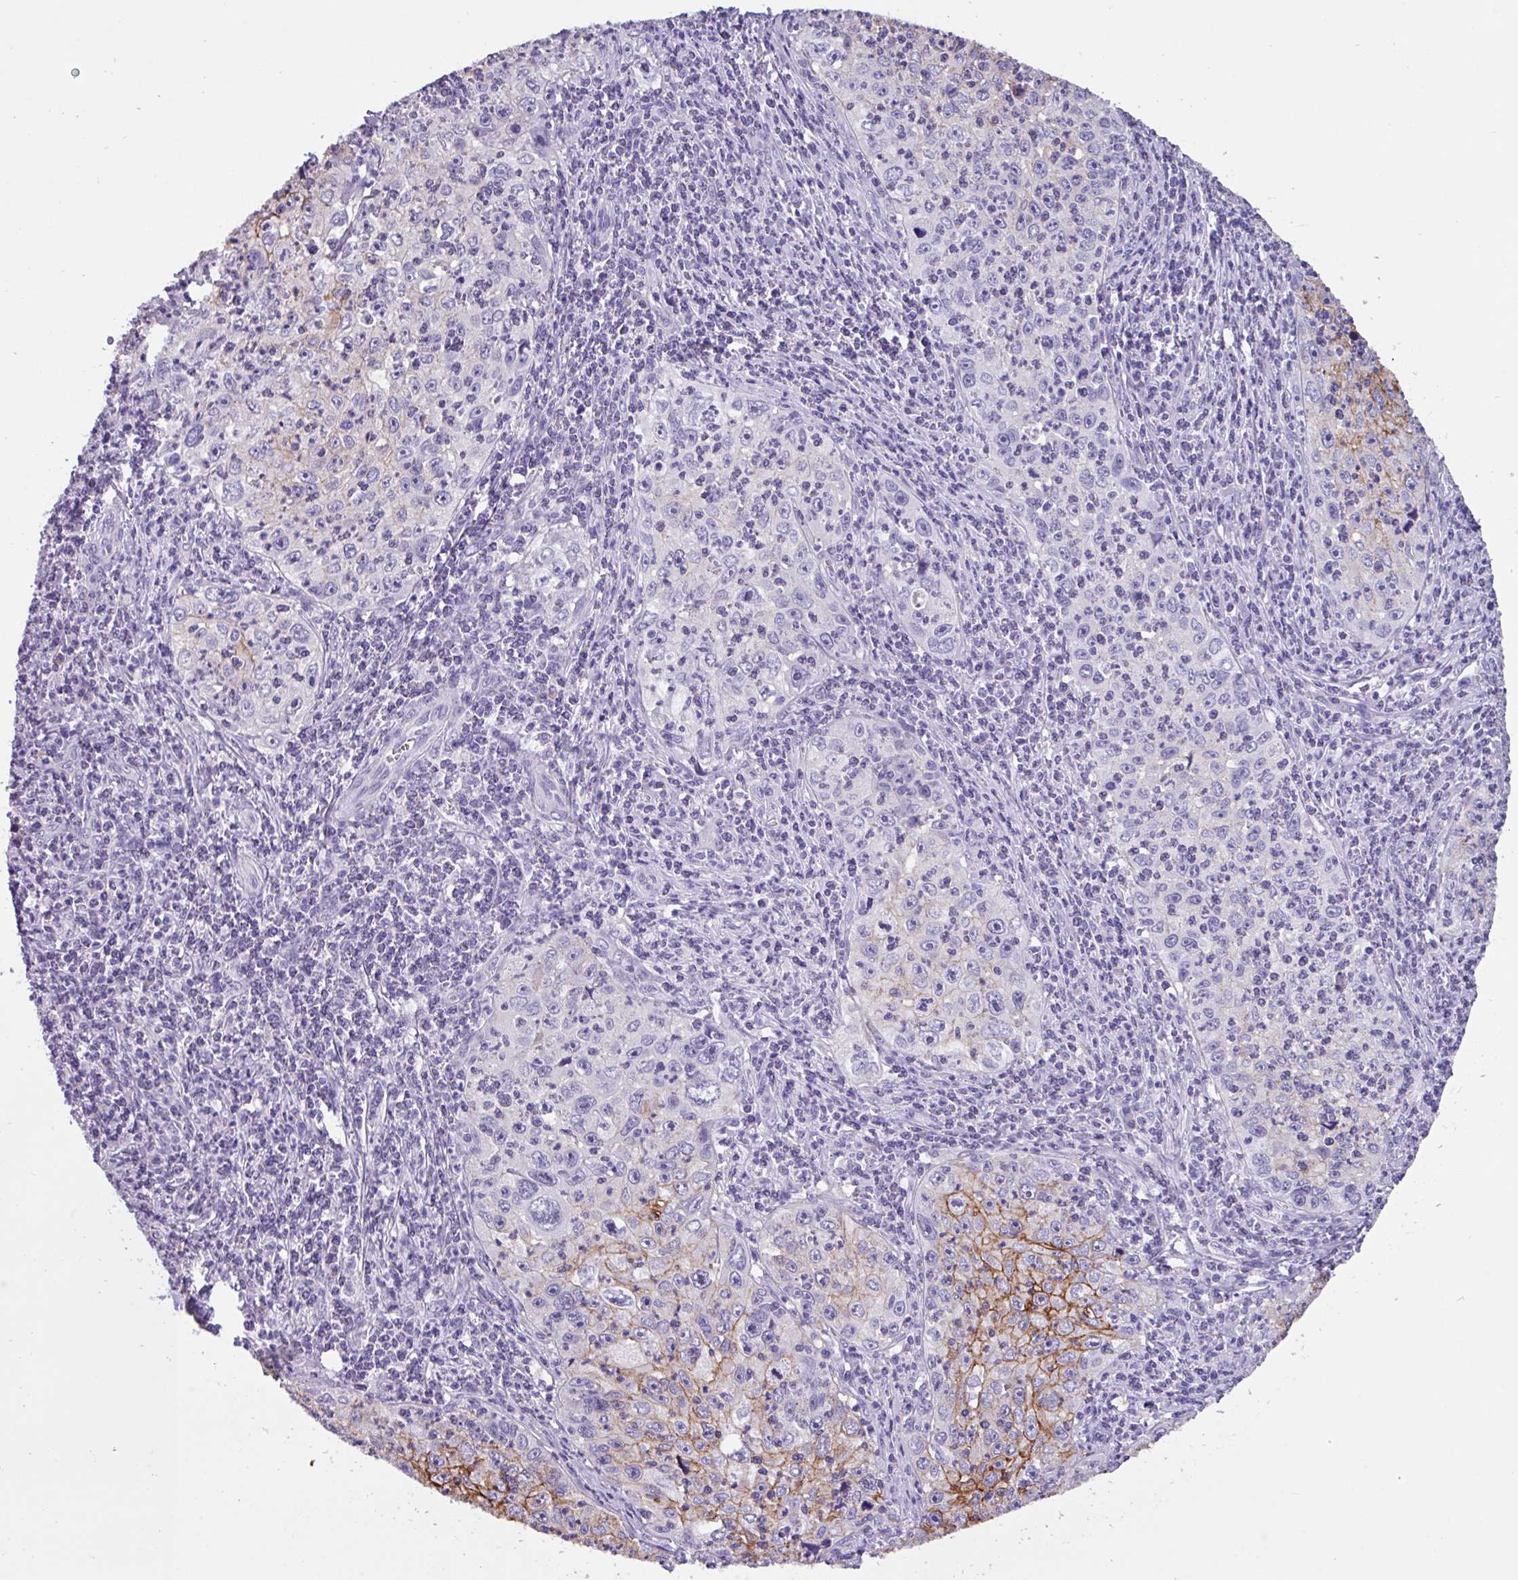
{"staining": {"intensity": "moderate", "quantity": "<25%", "location": "cytoplasmic/membranous"}, "tissue": "cervical cancer", "cell_type": "Tumor cells", "image_type": "cancer", "snomed": [{"axis": "morphology", "description": "Squamous cell carcinoma, NOS"}, {"axis": "topography", "description": "Cervix"}], "caption": "Cervical squamous cell carcinoma stained for a protein (brown) shows moderate cytoplasmic/membranous positive staining in about <25% of tumor cells.", "gene": "EPCAM", "patient": {"sex": "female", "age": 30}}